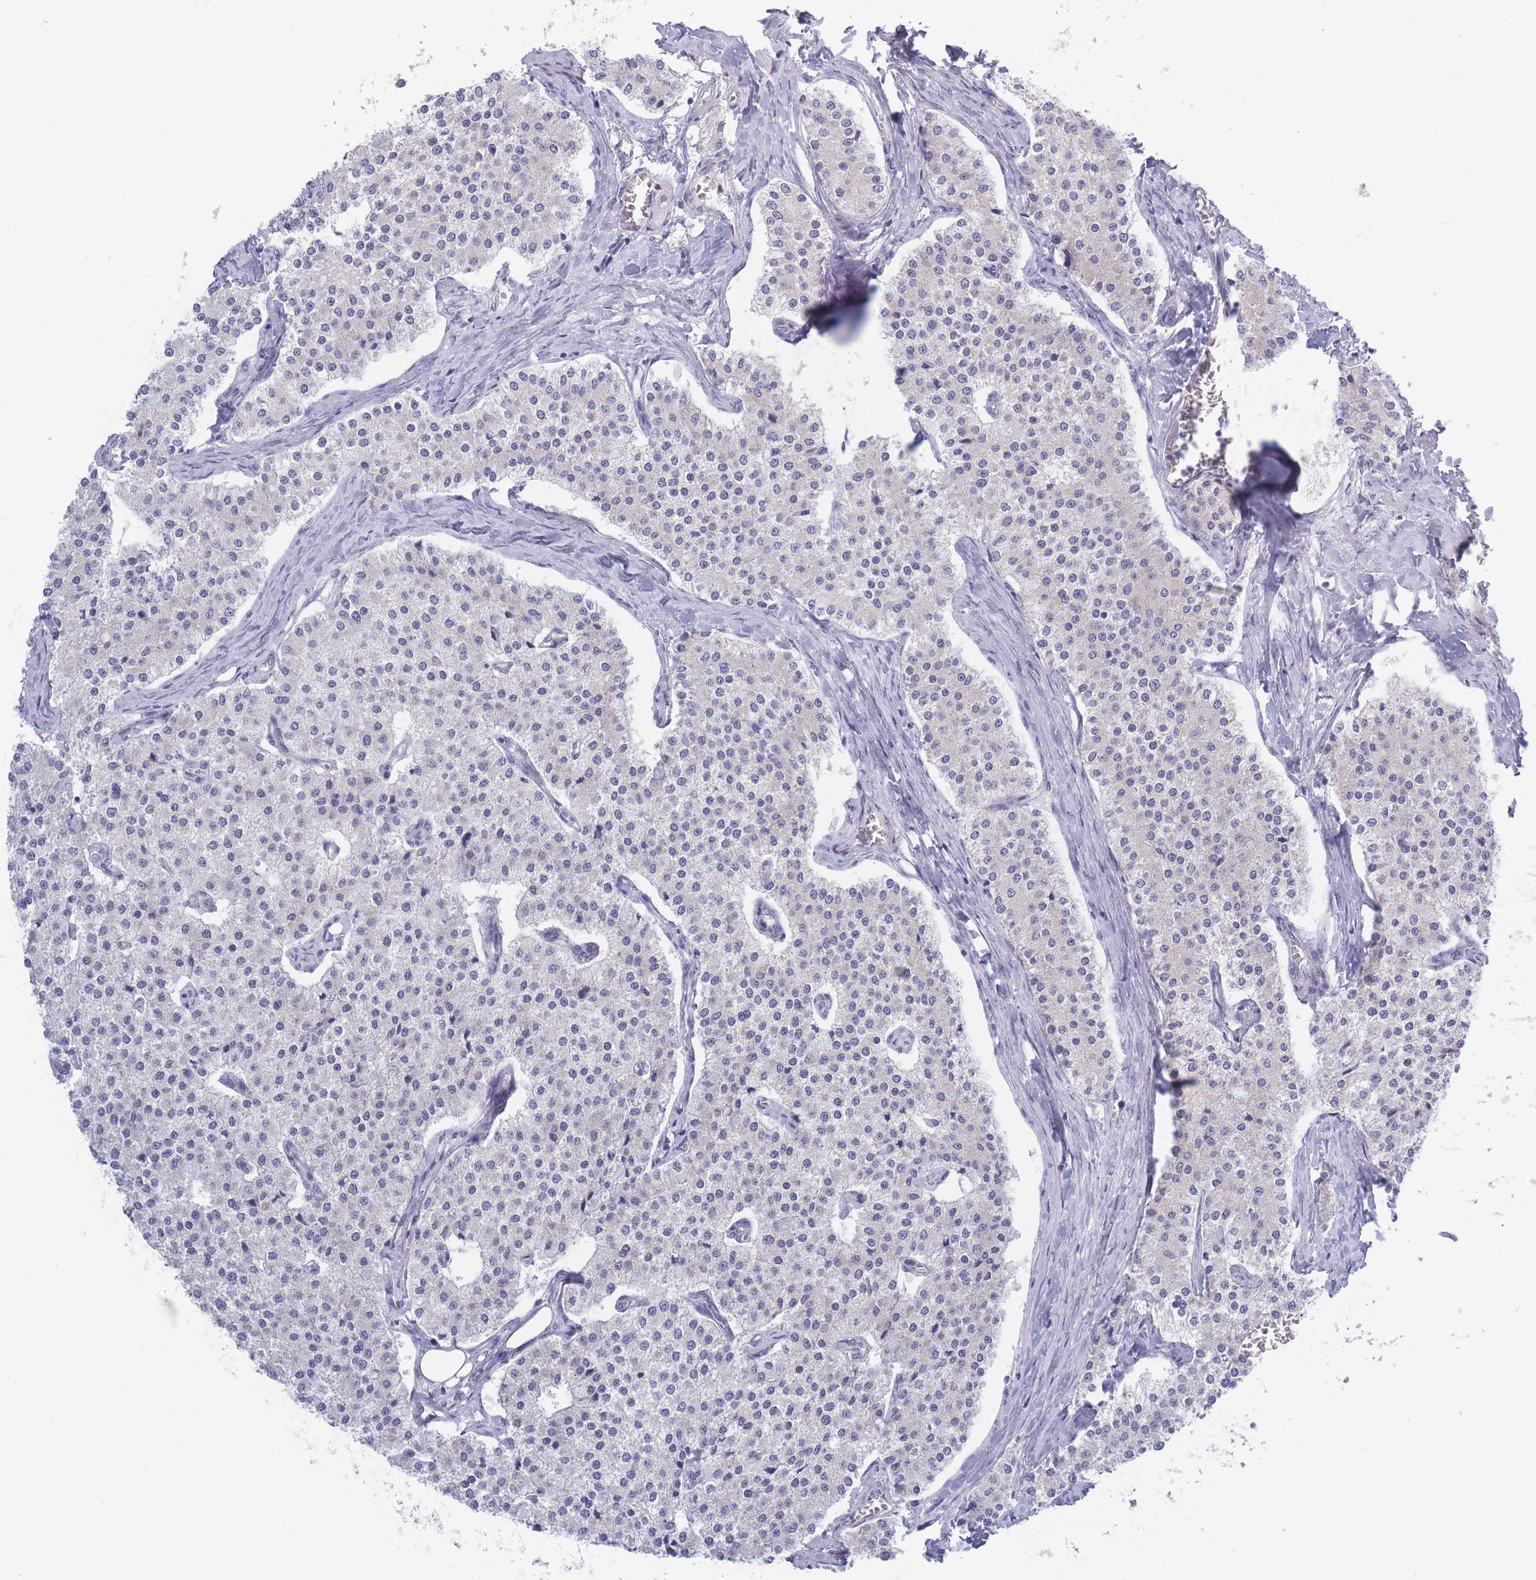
{"staining": {"intensity": "negative", "quantity": "none", "location": "none"}, "tissue": "carcinoid", "cell_type": "Tumor cells", "image_type": "cancer", "snomed": [{"axis": "morphology", "description": "Carcinoid, malignant, NOS"}, {"axis": "topography", "description": "Colon"}], "caption": "IHC of carcinoid reveals no expression in tumor cells.", "gene": "FAM227B", "patient": {"sex": "female", "age": 52}}